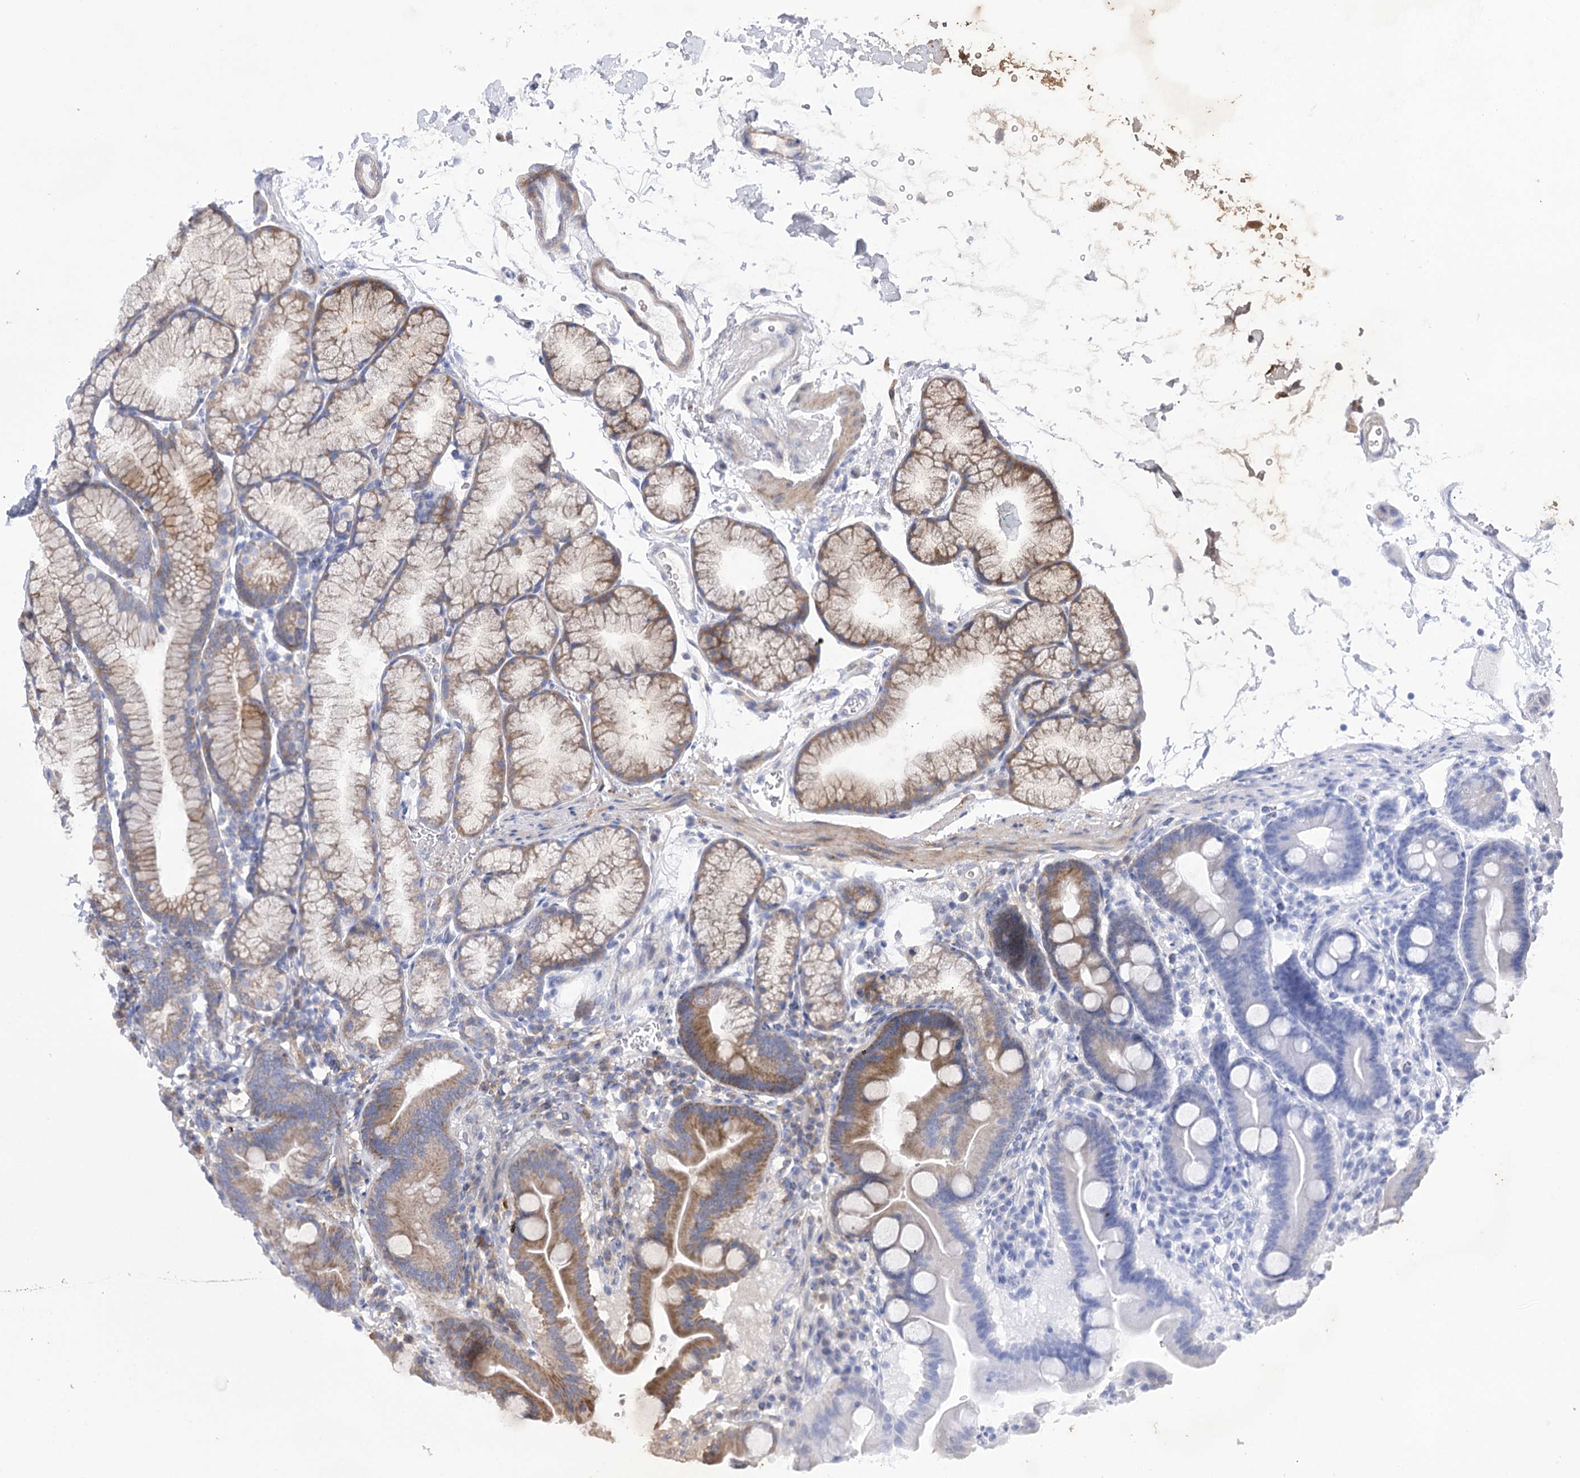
{"staining": {"intensity": "moderate", "quantity": ">75%", "location": "cytoplasmic/membranous"}, "tissue": "duodenum", "cell_type": "Glandular cells", "image_type": "normal", "snomed": [{"axis": "morphology", "description": "Normal tissue, NOS"}, {"axis": "topography", "description": "Duodenum"}], "caption": "Immunohistochemical staining of benign duodenum reveals moderate cytoplasmic/membranous protein positivity in about >75% of glandular cells. (brown staining indicates protein expression, while blue staining denotes nuclei).", "gene": "COX15", "patient": {"sex": "male", "age": 54}}